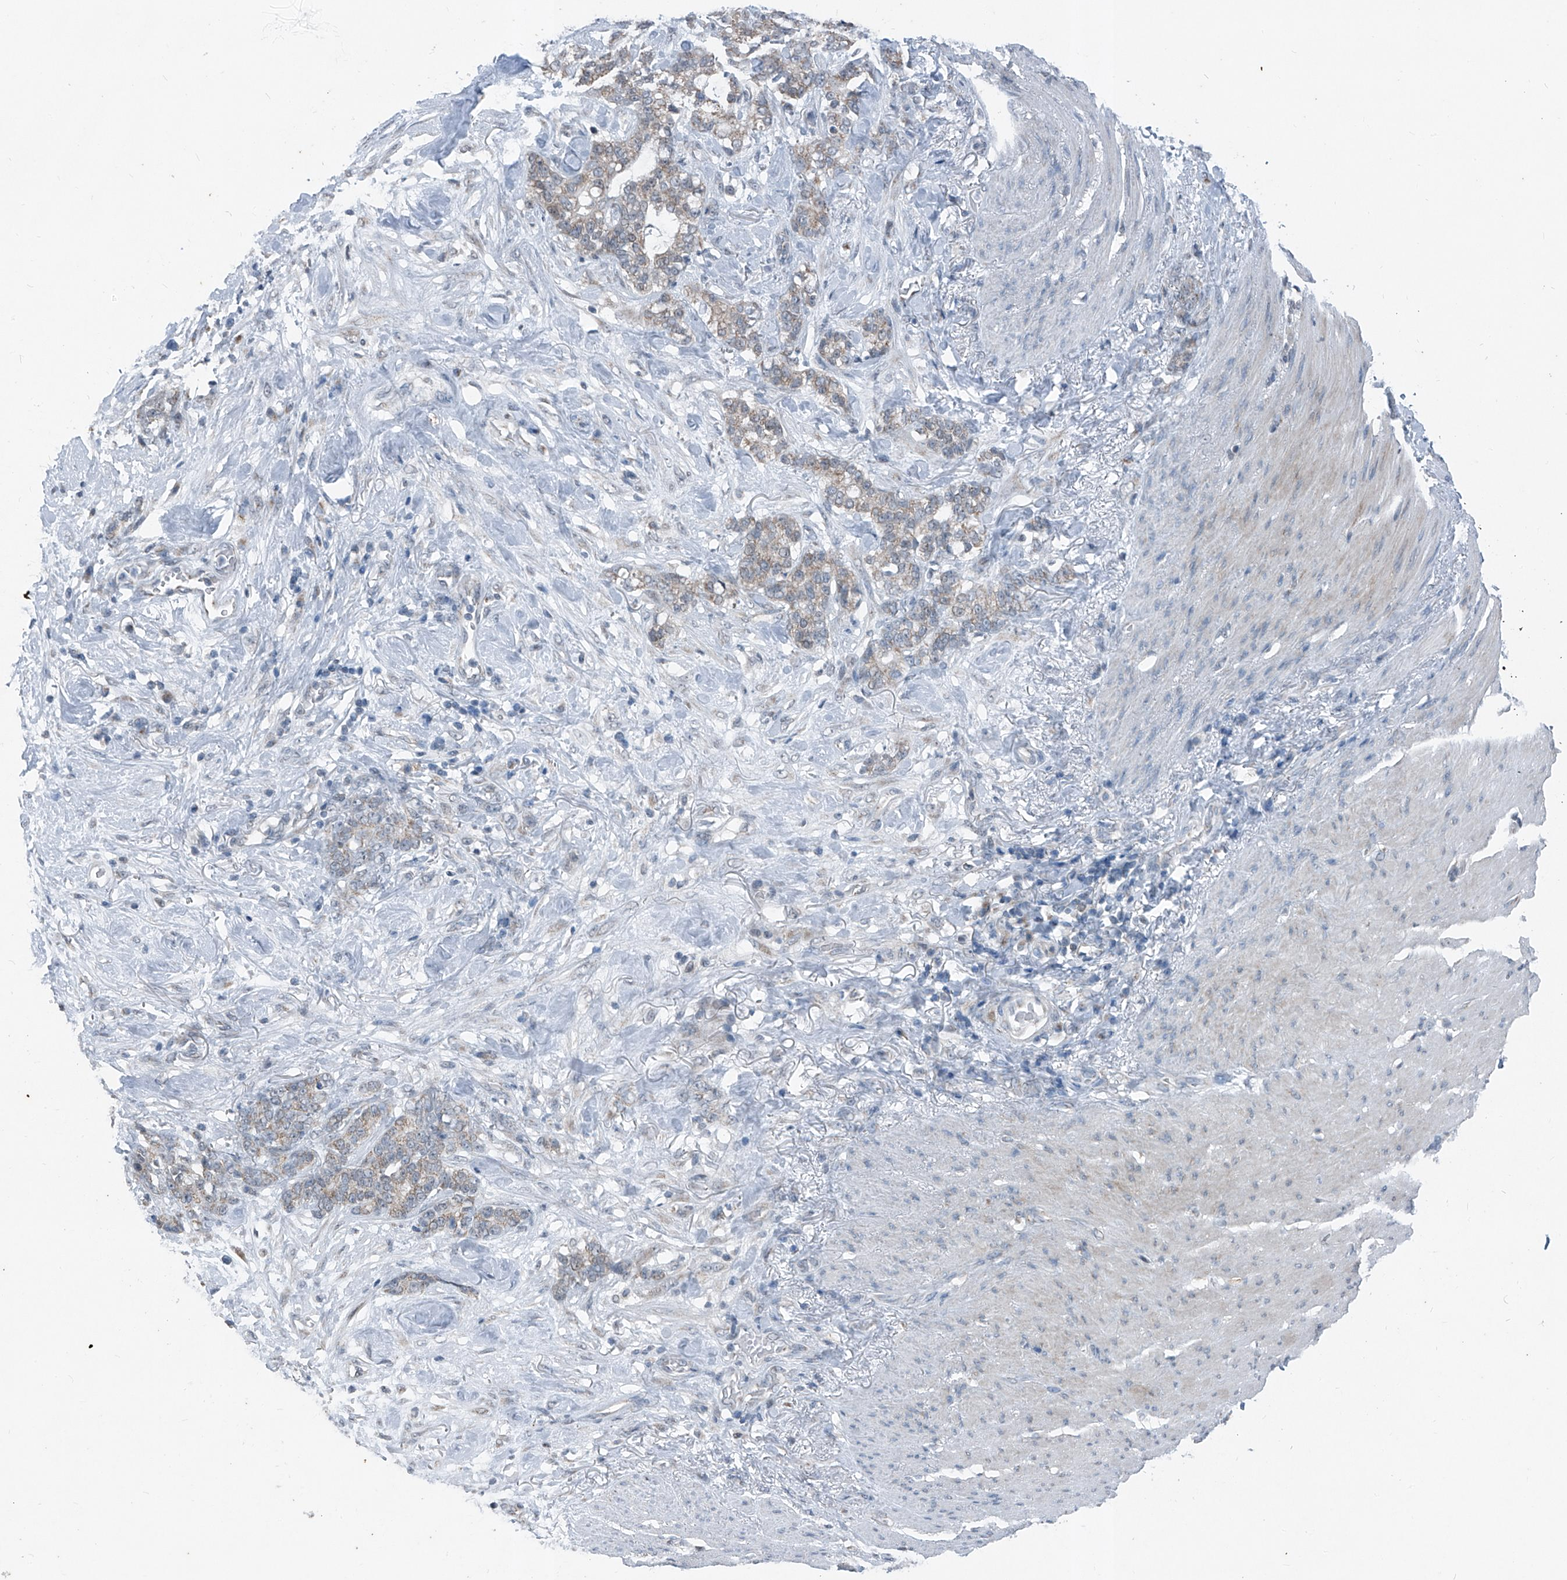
{"staining": {"intensity": "weak", "quantity": "25%-75%", "location": "cytoplasmic/membranous"}, "tissue": "stomach cancer", "cell_type": "Tumor cells", "image_type": "cancer", "snomed": [{"axis": "morphology", "description": "Adenocarcinoma, NOS"}, {"axis": "topography", "description": "Stomach, lower"}], "caption": "IHC staining of stomach cancer, which displays low levels of weak cytoplasmic/membranous positivity in approximately 25%-75% of tumor cells indicating weak cytoplasmic/membranous protein staining. The staining was performed using DAB (brown) for protein detection and nuclei were counterstained in hematoxylin (blue).", "gene": "DYRK1B", "patient": {"sex": "male", "age": 88}}